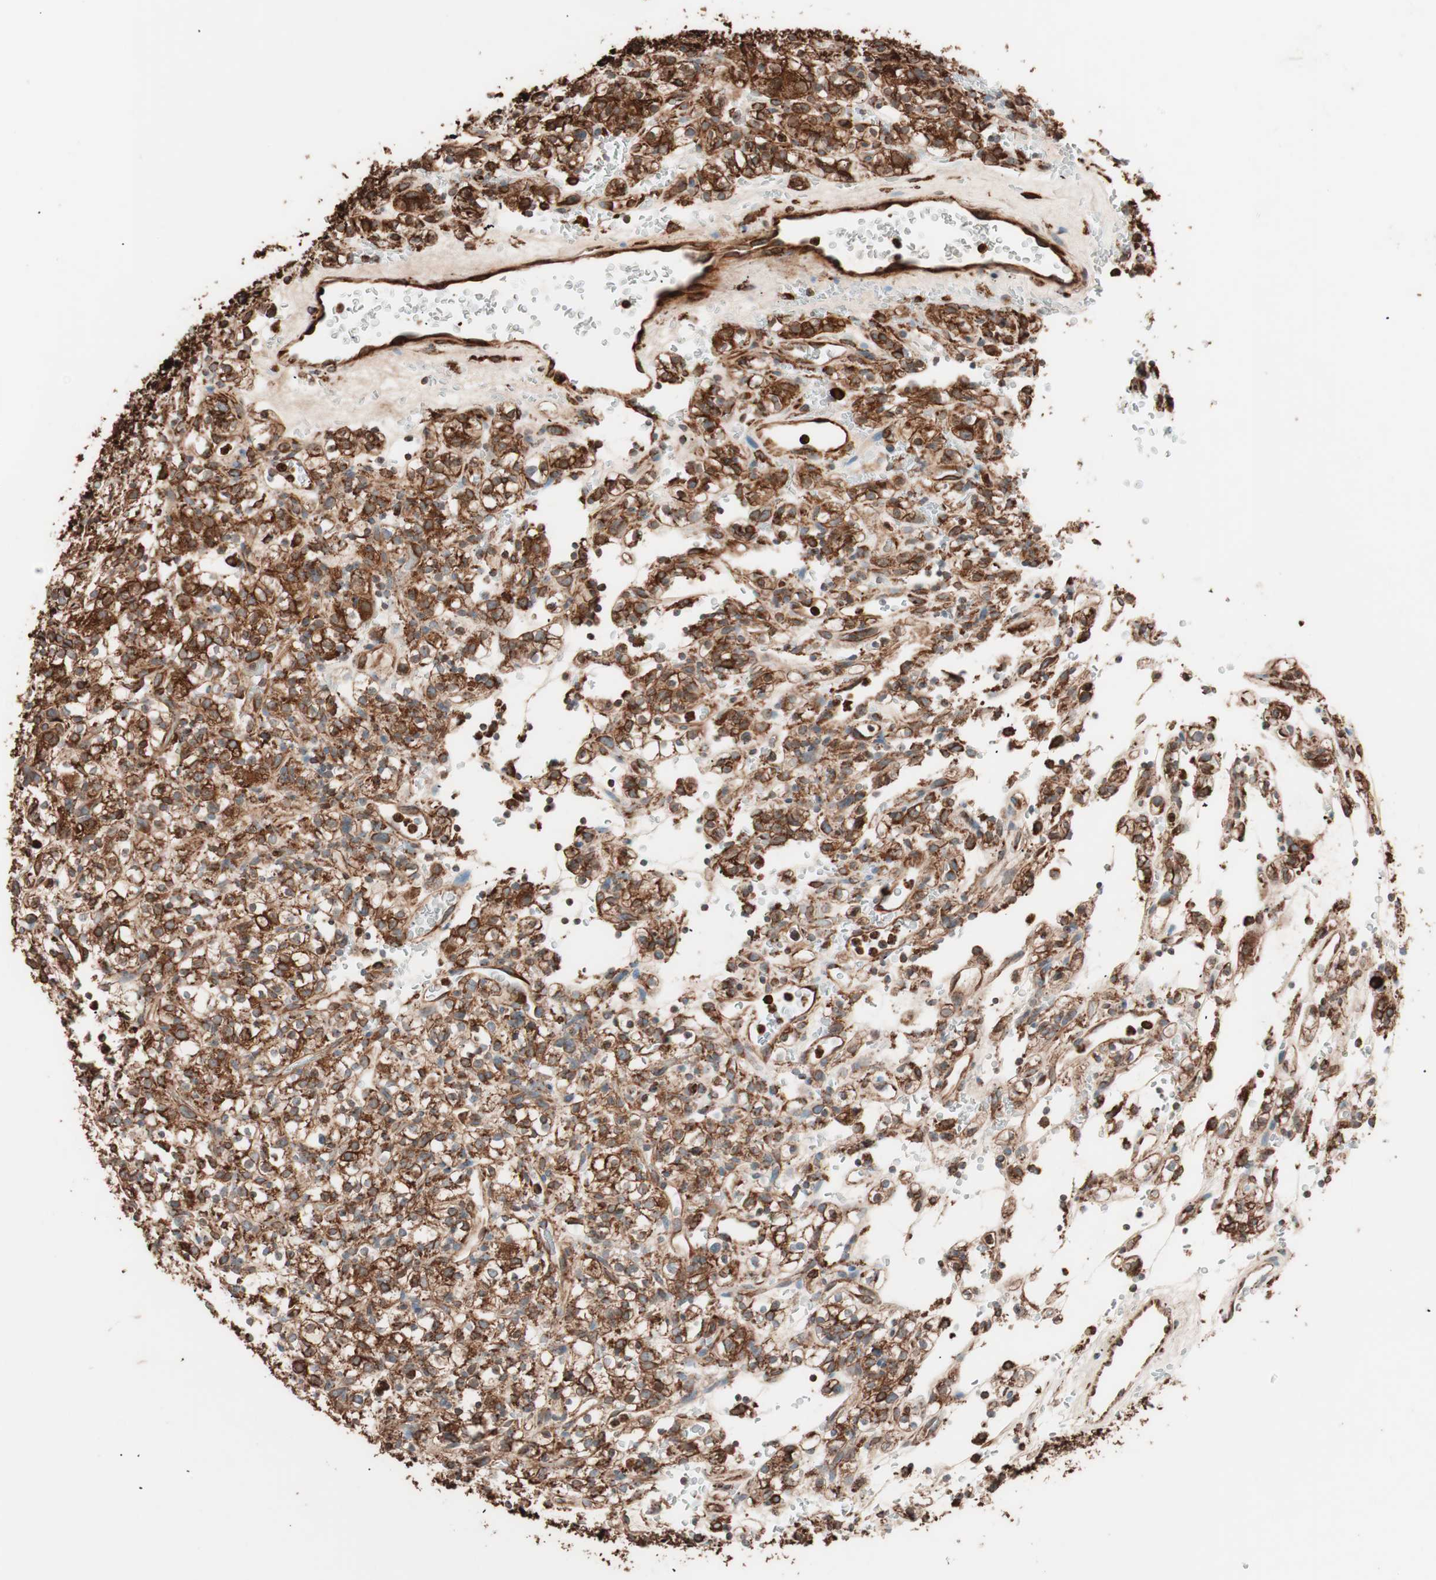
{"staining": {"intensity": "strong", "quantity": ">75%", "location": "cytoplasmic/membranous"}, "tissue": "renal cancer", "cell_type": "Tumor cells", "image_type": "cancer", "snomed": [{"axis": "morphology", "description": "Normal tissue, NOS"}, {"axis": "morphology", "description": "Adenocarcinoma, NOS"}, {"axis": "topography", "description": "Kidney"}], "caption": "Strong cytoplasmic/membranous positivity for a protein is seen in about >75% of tumor cells of adenocarcinoma (renal) using immunohistochemistry (IHC).", "gene": "VEGFA", "patient": {"sex": "female", "age": 72}}